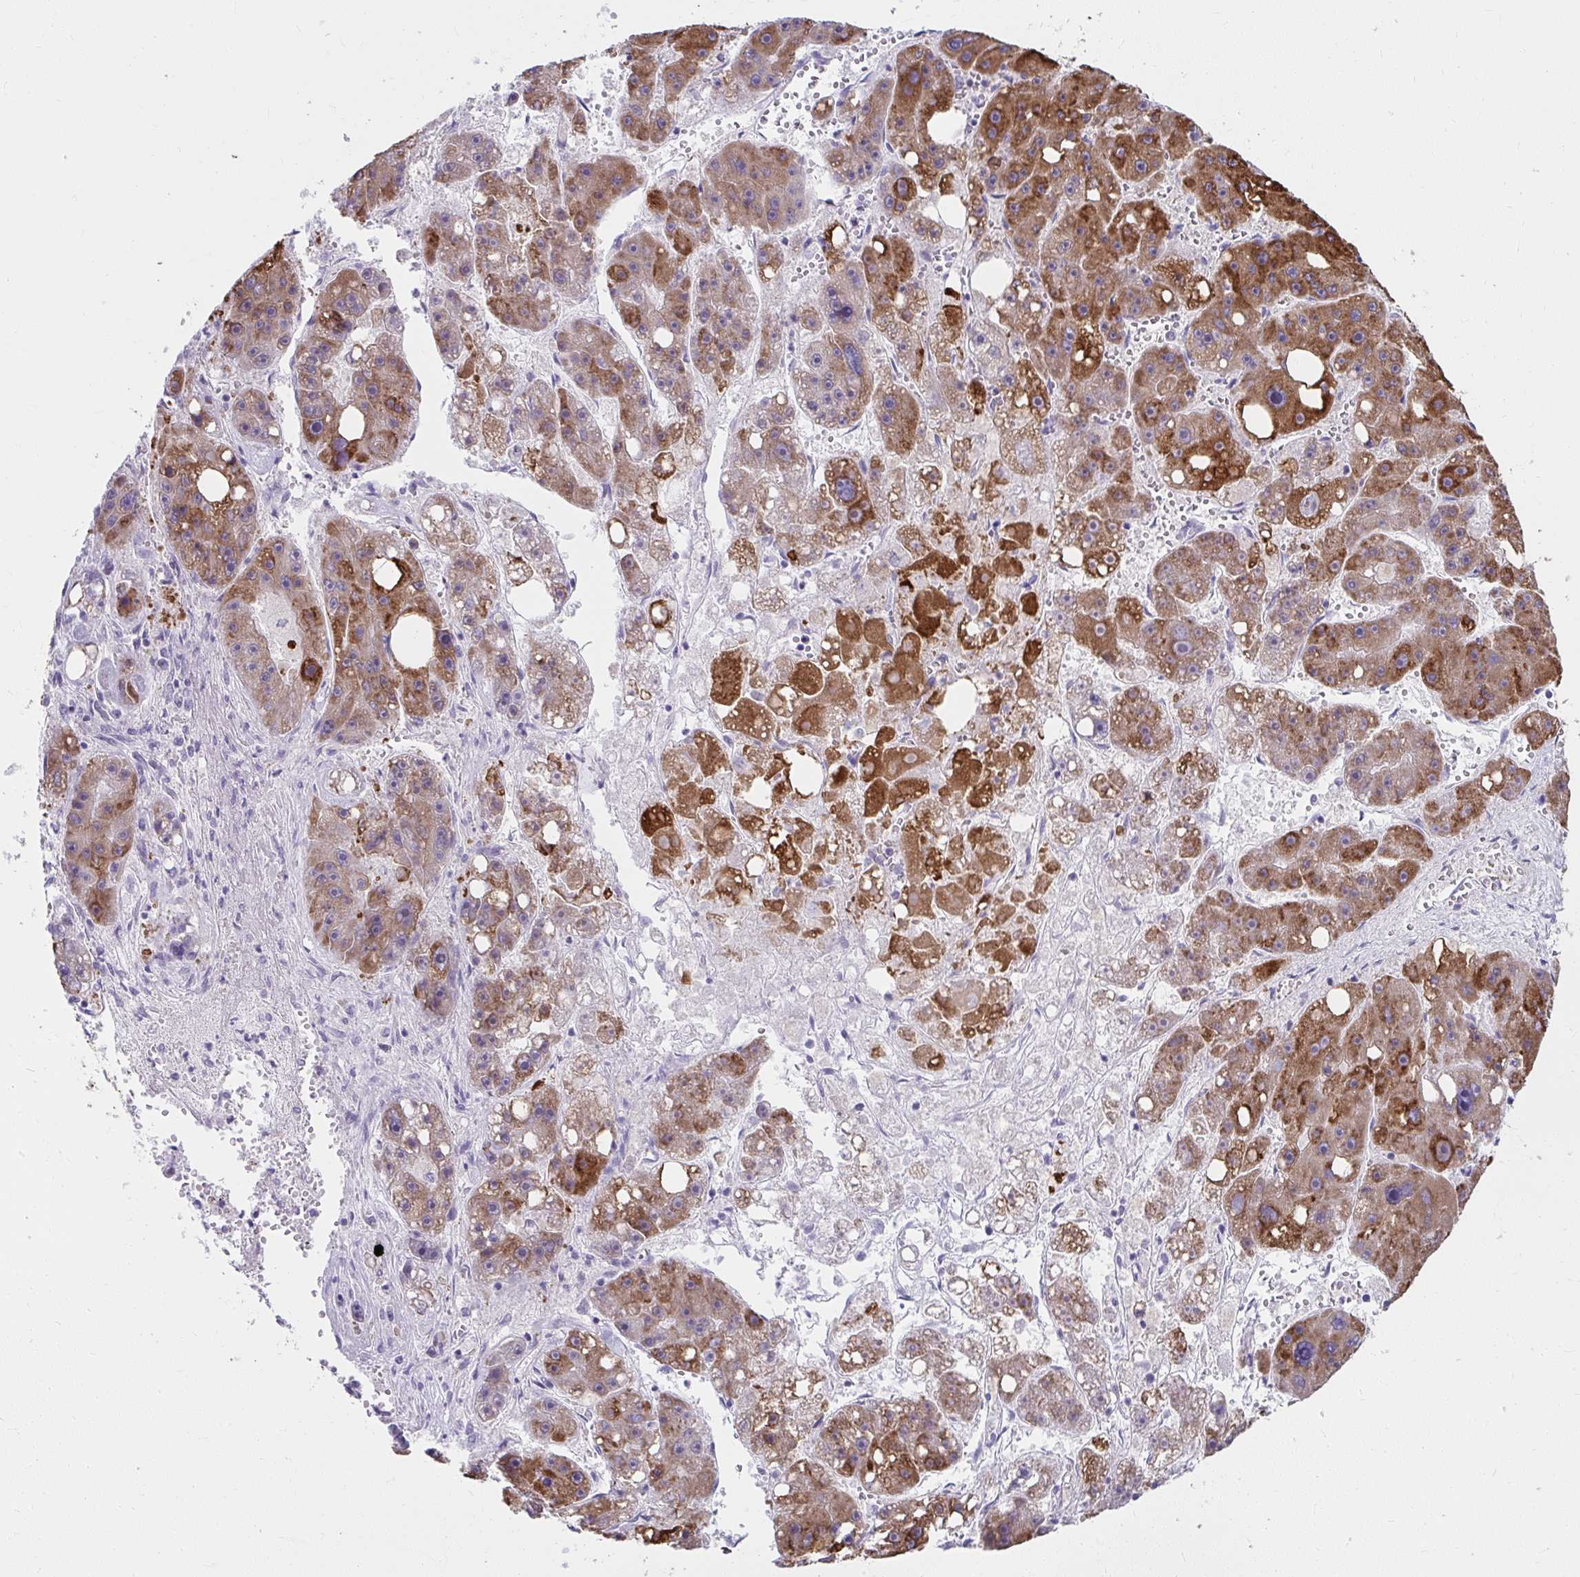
{"staining": {"intensity": "strong", "quantity": ">75%", "location": "cytoplasmic/membranous"}, "tissue": "liver cancer", "cell_type": "Tumor cells", "image_type": "cancer", "snomed": [{"axis": "morphology", "description": "Carcinoma, Hepatocellular, NOS"}, {"axis": "topography", "description": "Liver"}], "caption": "The photomicrograph displays a brown stain indicating the presence of a protein in the cytoplasmic/membranous of tumor cells in liver cancer (hepatocellular carcinoma).", "gene": "UGT3A2", "patient": {"sex": "female", "age": 61}}